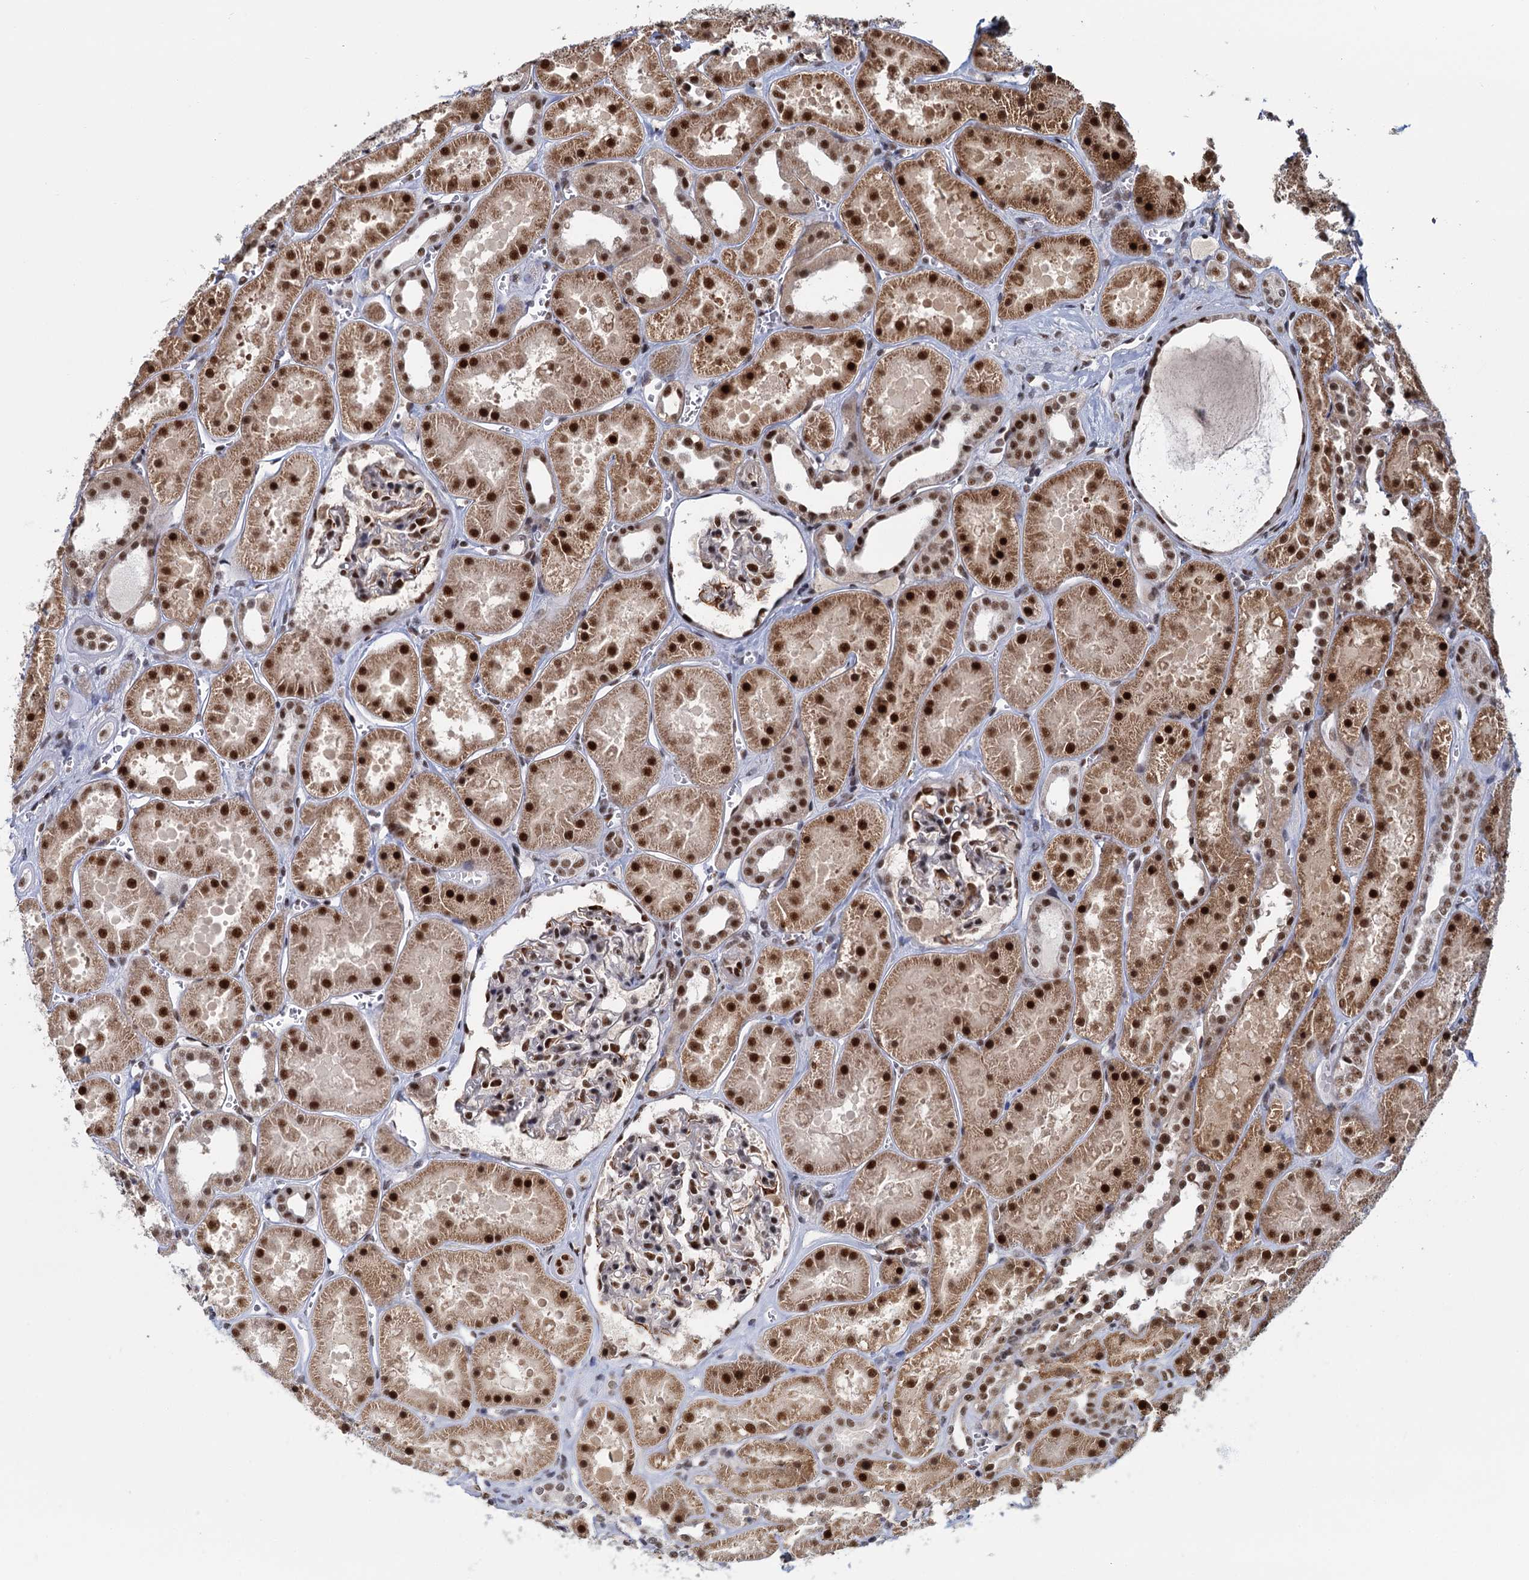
{"staining": {"intensity": "strong", "quantity": "25%-75%", "location": "cytoplasmic/membranous"}, "tissue": "kidney", "cell_type": "Cells in glomeruli", "image_type": "normal", "snomed": [{"axis": "morphology", "description": "Normal tissue, NOS"}, {"axis": "topography", "description": "Kidney"}], "caption": "This image reveals IHC staining of unremarkable kidney, with high strong cytoplasmic/membranous staining in approximately 25%-75% of cells in glomeruli.", "gene": "WBP4", "patient": {"sex": "female", "age": 41}}